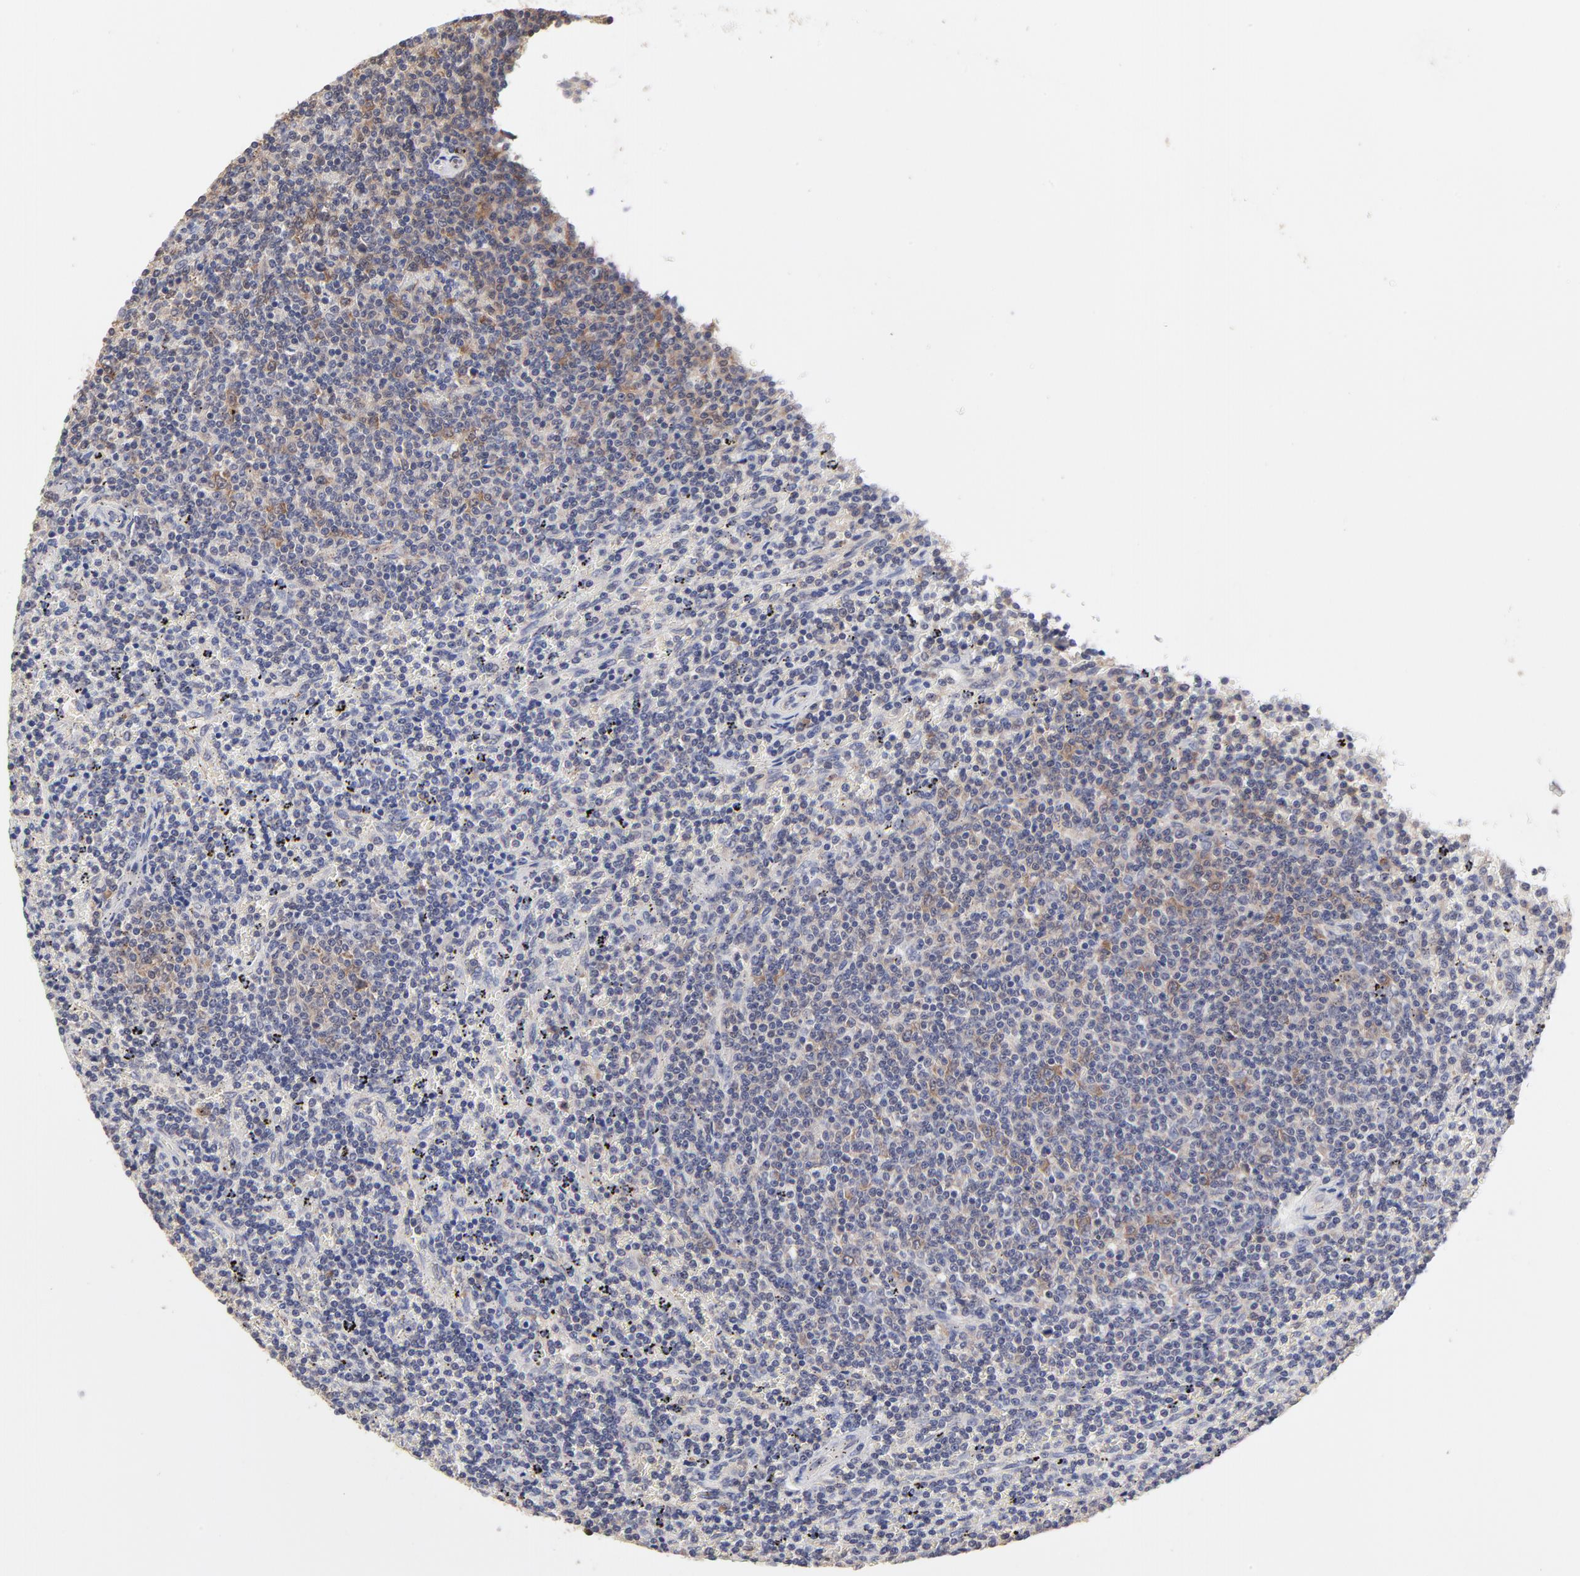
{"staining": {"intensity": "weak", "quantity": "<25%", "location": "cytoplasmic/membranous"}, "tissue": "lymphoma", "cell_type": "Tumor cells", "image_type": "cancer", "snomed": [{"axis": "morphology", "description": "Malignant lymphoma, non-Hodgkin's type, Low grade"}, {"axis": "topography", "description": "Spleen"}], "caption": "The immunohistochemistry micrograph has no significant positivity in tumor cells of lymphoma tissue.", "gene": "CCT2", "patient": {"sex": "female", "age": 50}}